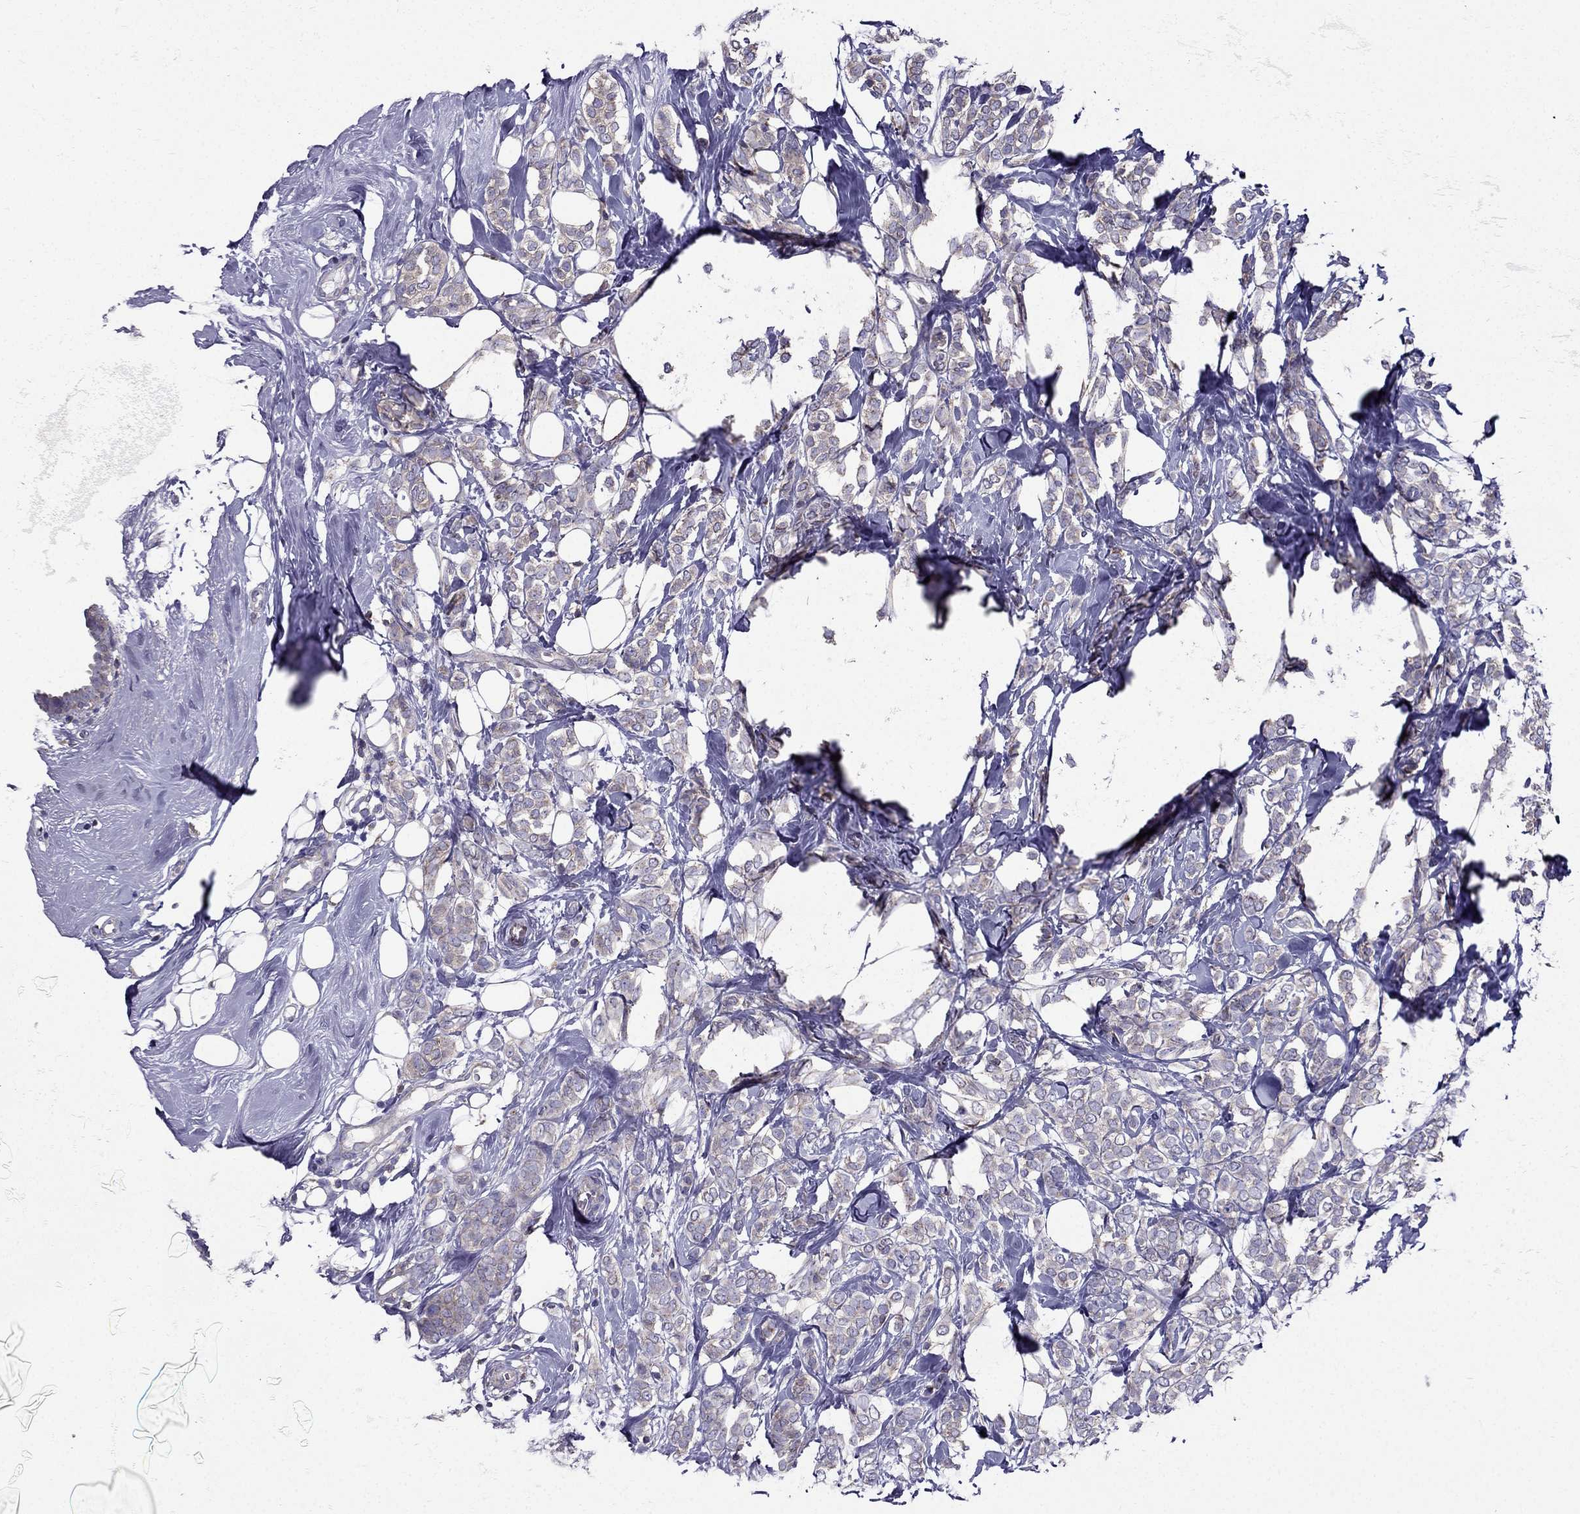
{"staining": {"intensity": "weak", "quantity": "<25%", "location": "cytoplasmic/membranous"}, "tissue": "breast cancer", "cell_type": "Tumor cells", "image_type": "cancer", "snomed": [{"axis": "morphology", "description": "Lobular carcinoma"}, {"axis": "topography", "description": "Breast"}], "caption": "The immunohistochemistry histopathology image has no significant staining in tumor cells of breast lobular carcinoma tissue. The staining is performed using DAB brown chromogen with nuclei counter-stained in using hematoxylin.", "gene": "AAK1", "patient": {"sex": "female", "age": 49}}